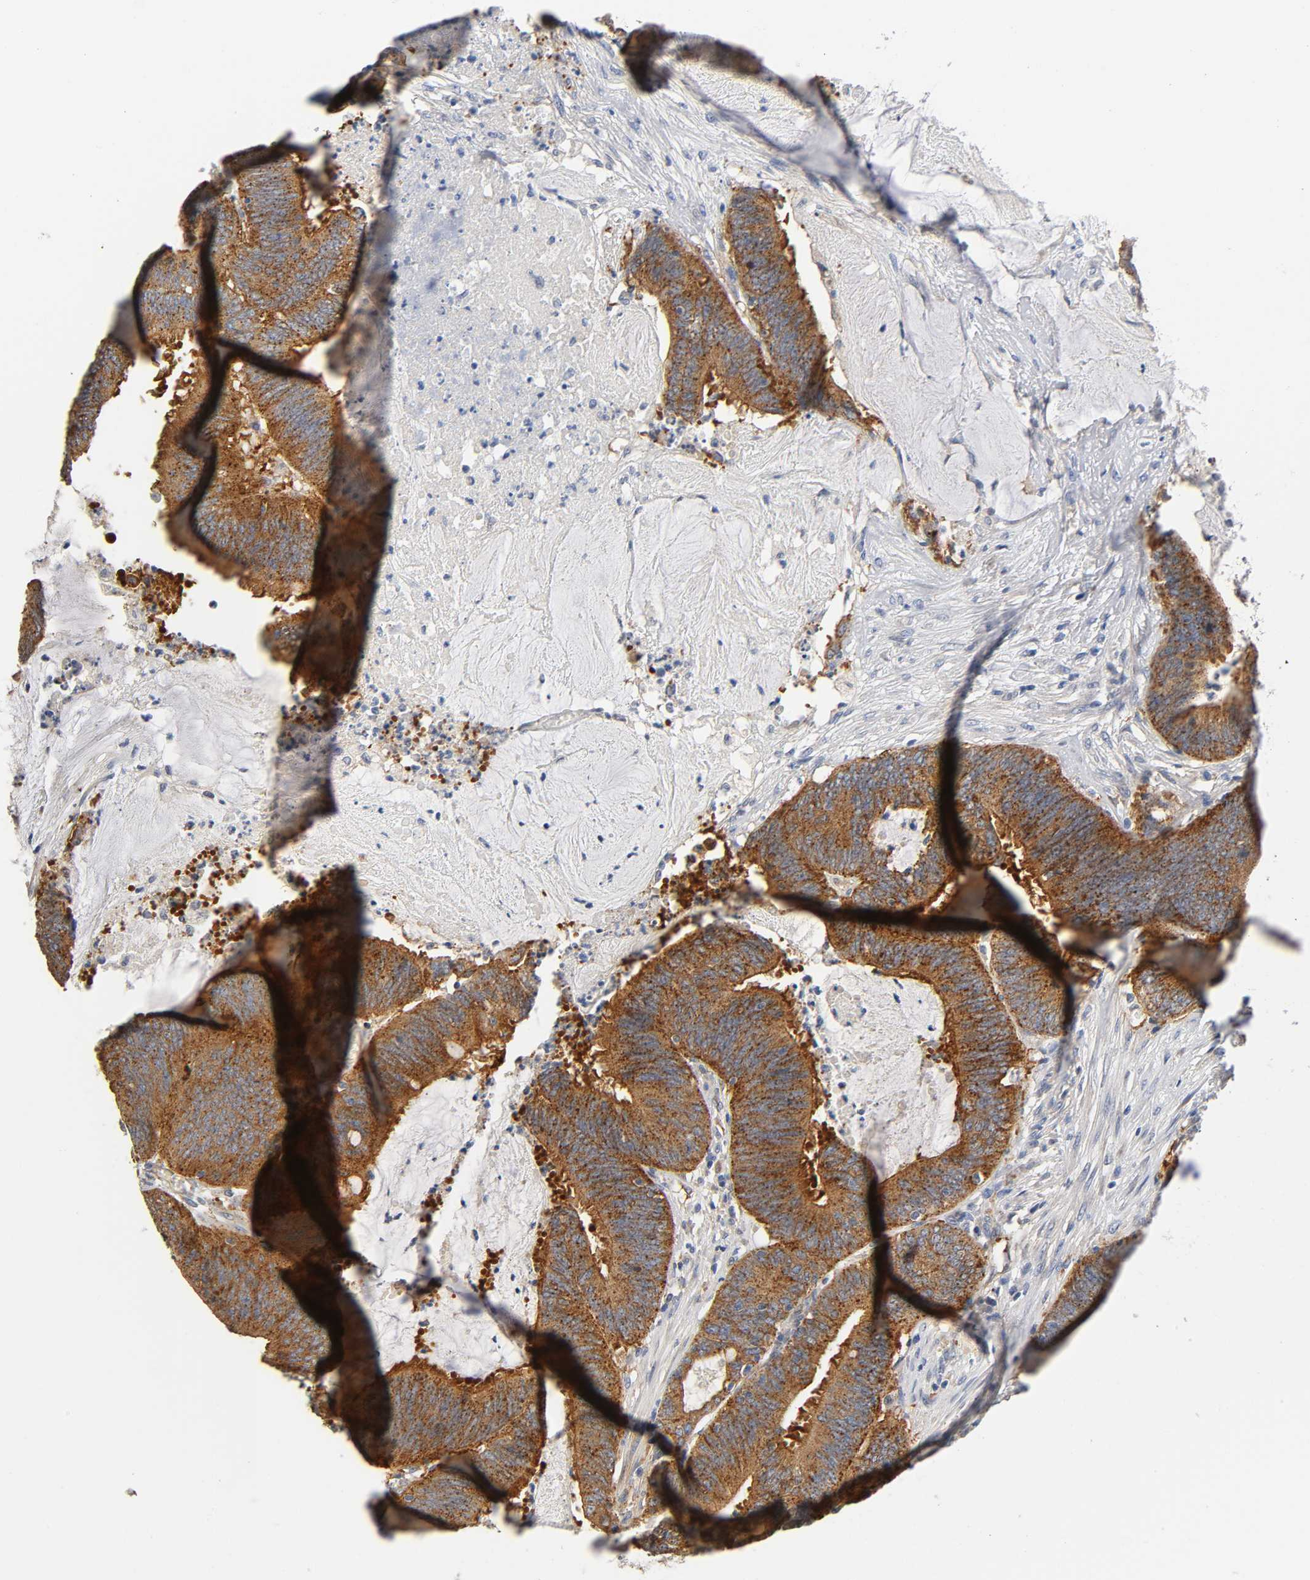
{"staining": {"intensity": "moderate", "quantity": ">75%", "location": "cytoplasmic/membranous"}, "tissue": "colorectal cancer", "cell_type": "Tumor cells", "image_type": "cancer", "snomed": [{"axis": "morphology", "description": "Adenocarcinoma, NOS"}, {"axis": "topography", "description": "Rectum"}], "caption": "Protein expression analysis of human colorectal cancer (adenocarcinoma) reveals moderate cytoplasmic/membranous positivity in approximately >75% of tumor cells.", "gene": "CD2AP", "patient": {"sex": "female", "age": 66}}